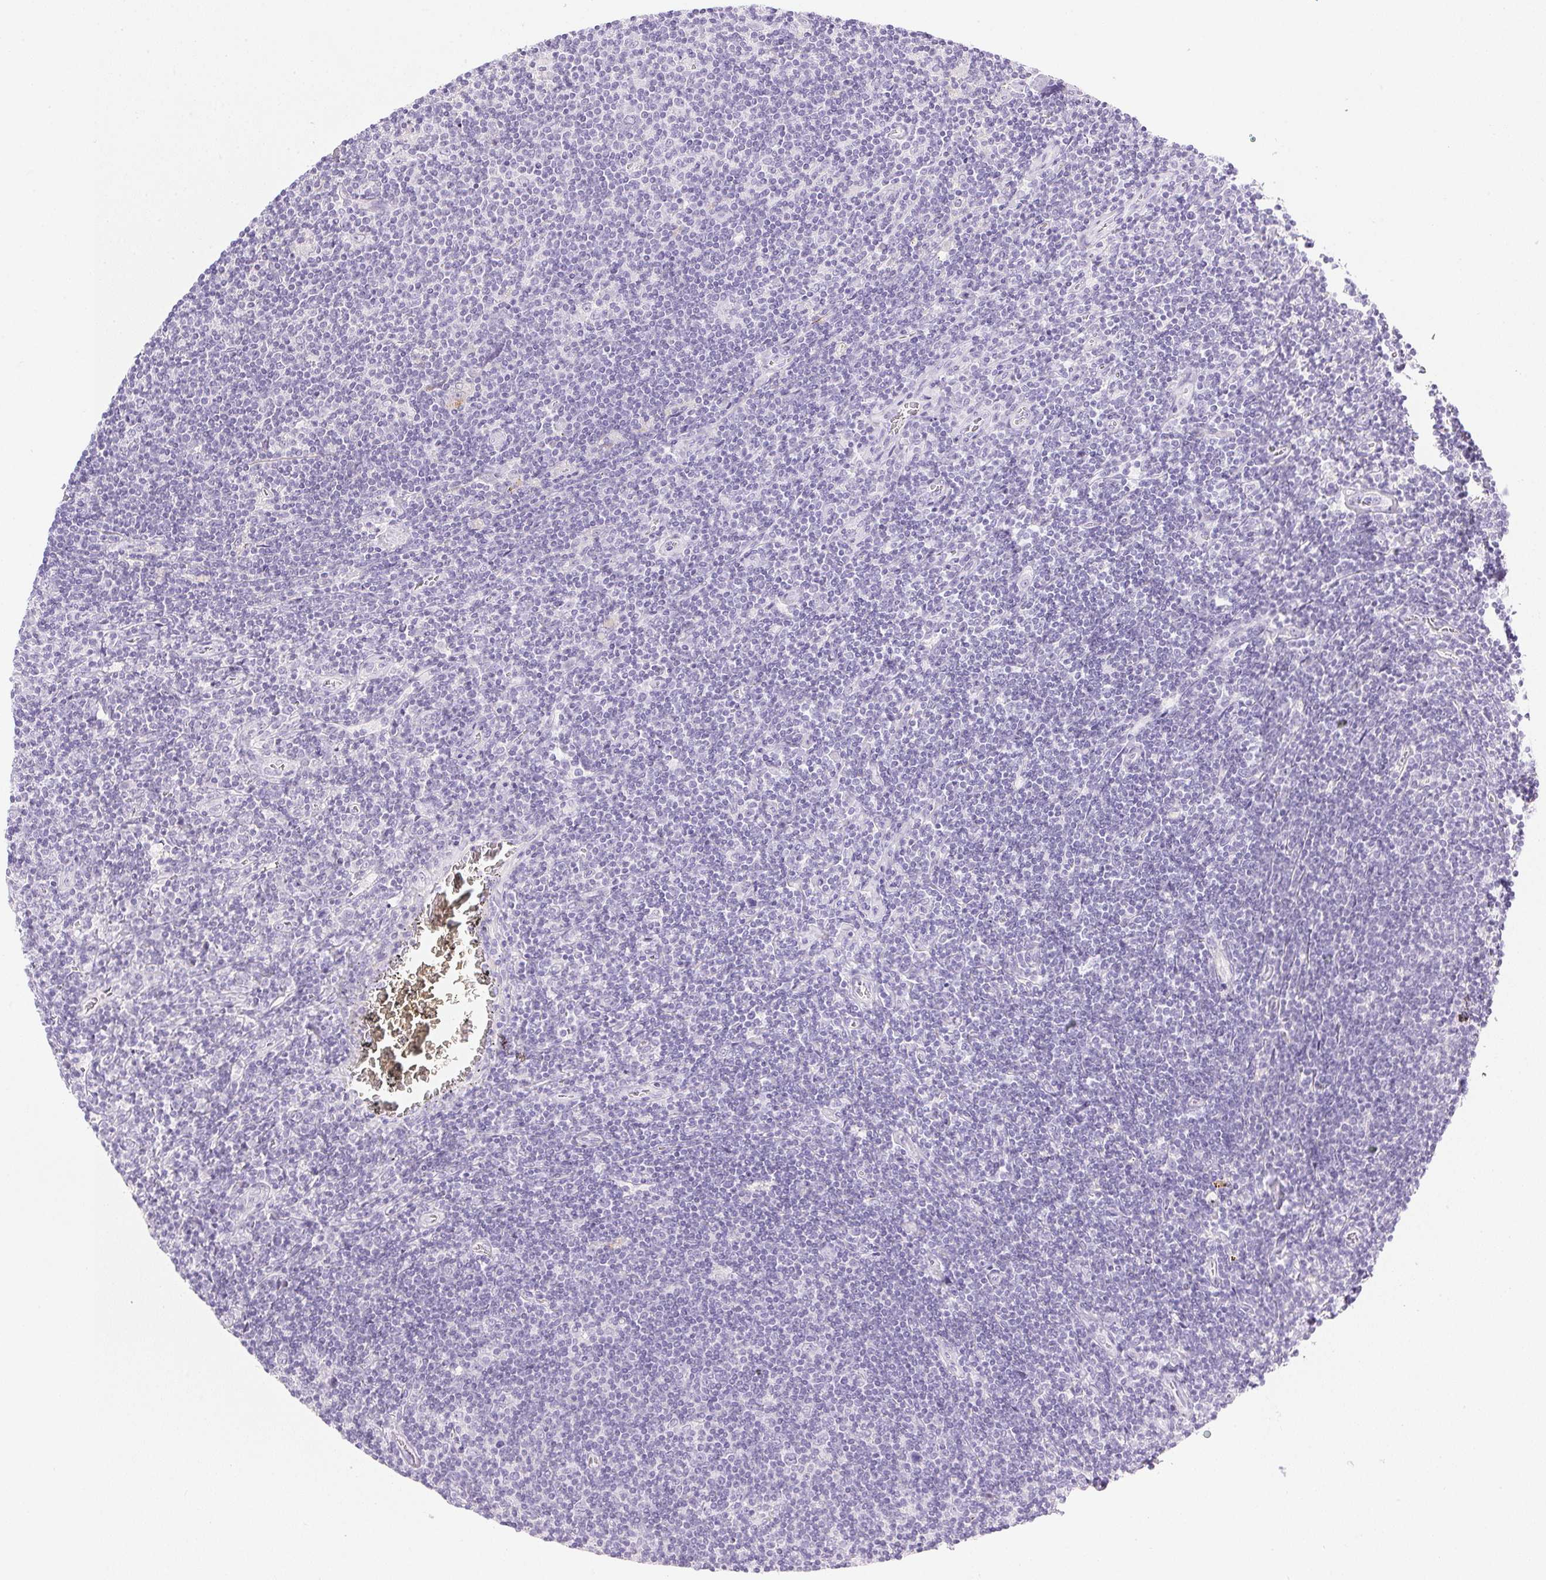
{"staining": {"intensity": "negative", "quantity": "none", "location": "none"}, "tissue": "lymphoma", "cell_type": "Tumor cells", "image_type": "cancer", "snomed": [{"axis": "morphology", "description": "Hodgkin's disease, NOS"}, {"axis": "topography", "description": "Lymph node"}], "caption": "An immunohistochemistry (IHC) histopathology image of Hodgkin's disease is shown. There is no staining in tumor cells of Hodgkin's disease.", "gene": "CTRL", "patient": {"sex": "male", "age": 40}}